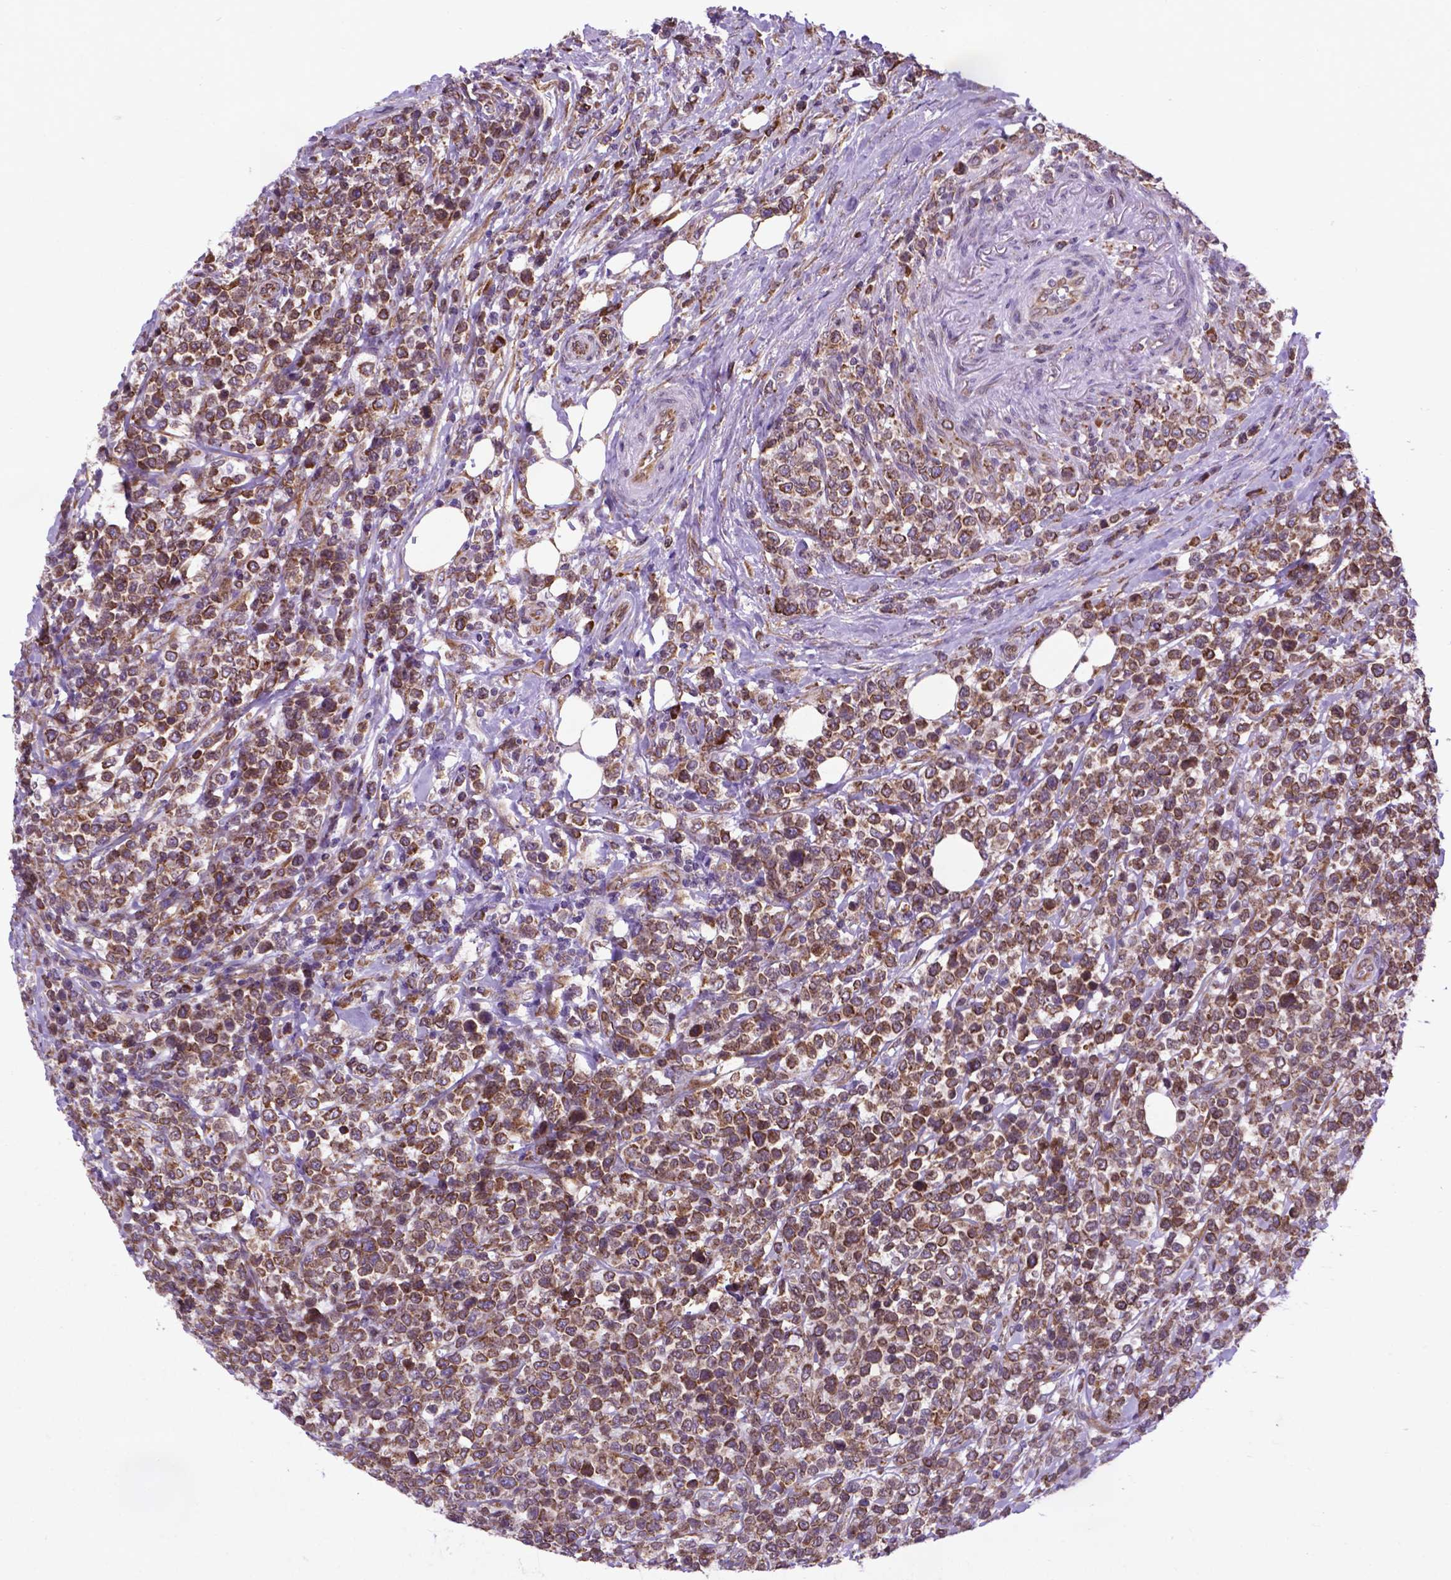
{"staining": {"intensity": "weak", "quantity": ">75%", "location": "cytoplasmic/membranous"}, "tissue": "lymphoma", "cell_type": "Tumor cells", "image_type": "cancer", "snomed": [{"axis": "morphology", "description": "Malignant lymphoma, non-Hodgkin's type, High grade"}, {"axis": "topography", "description": "Soft tissue"}], "caption": "Immunohistochemical staining of human high-grade malignant lymphoma, non-Hodgkin's type displays weak cytoplasmic/membranous protein positivity in about >75% of tumor cells. Using DAB (brown) and hematoxylin (blue) stains, captured at high magnification using brightfield microscopy.", "gene": "WDR83OS", "patient": {"sex": "female", "age": 56}}